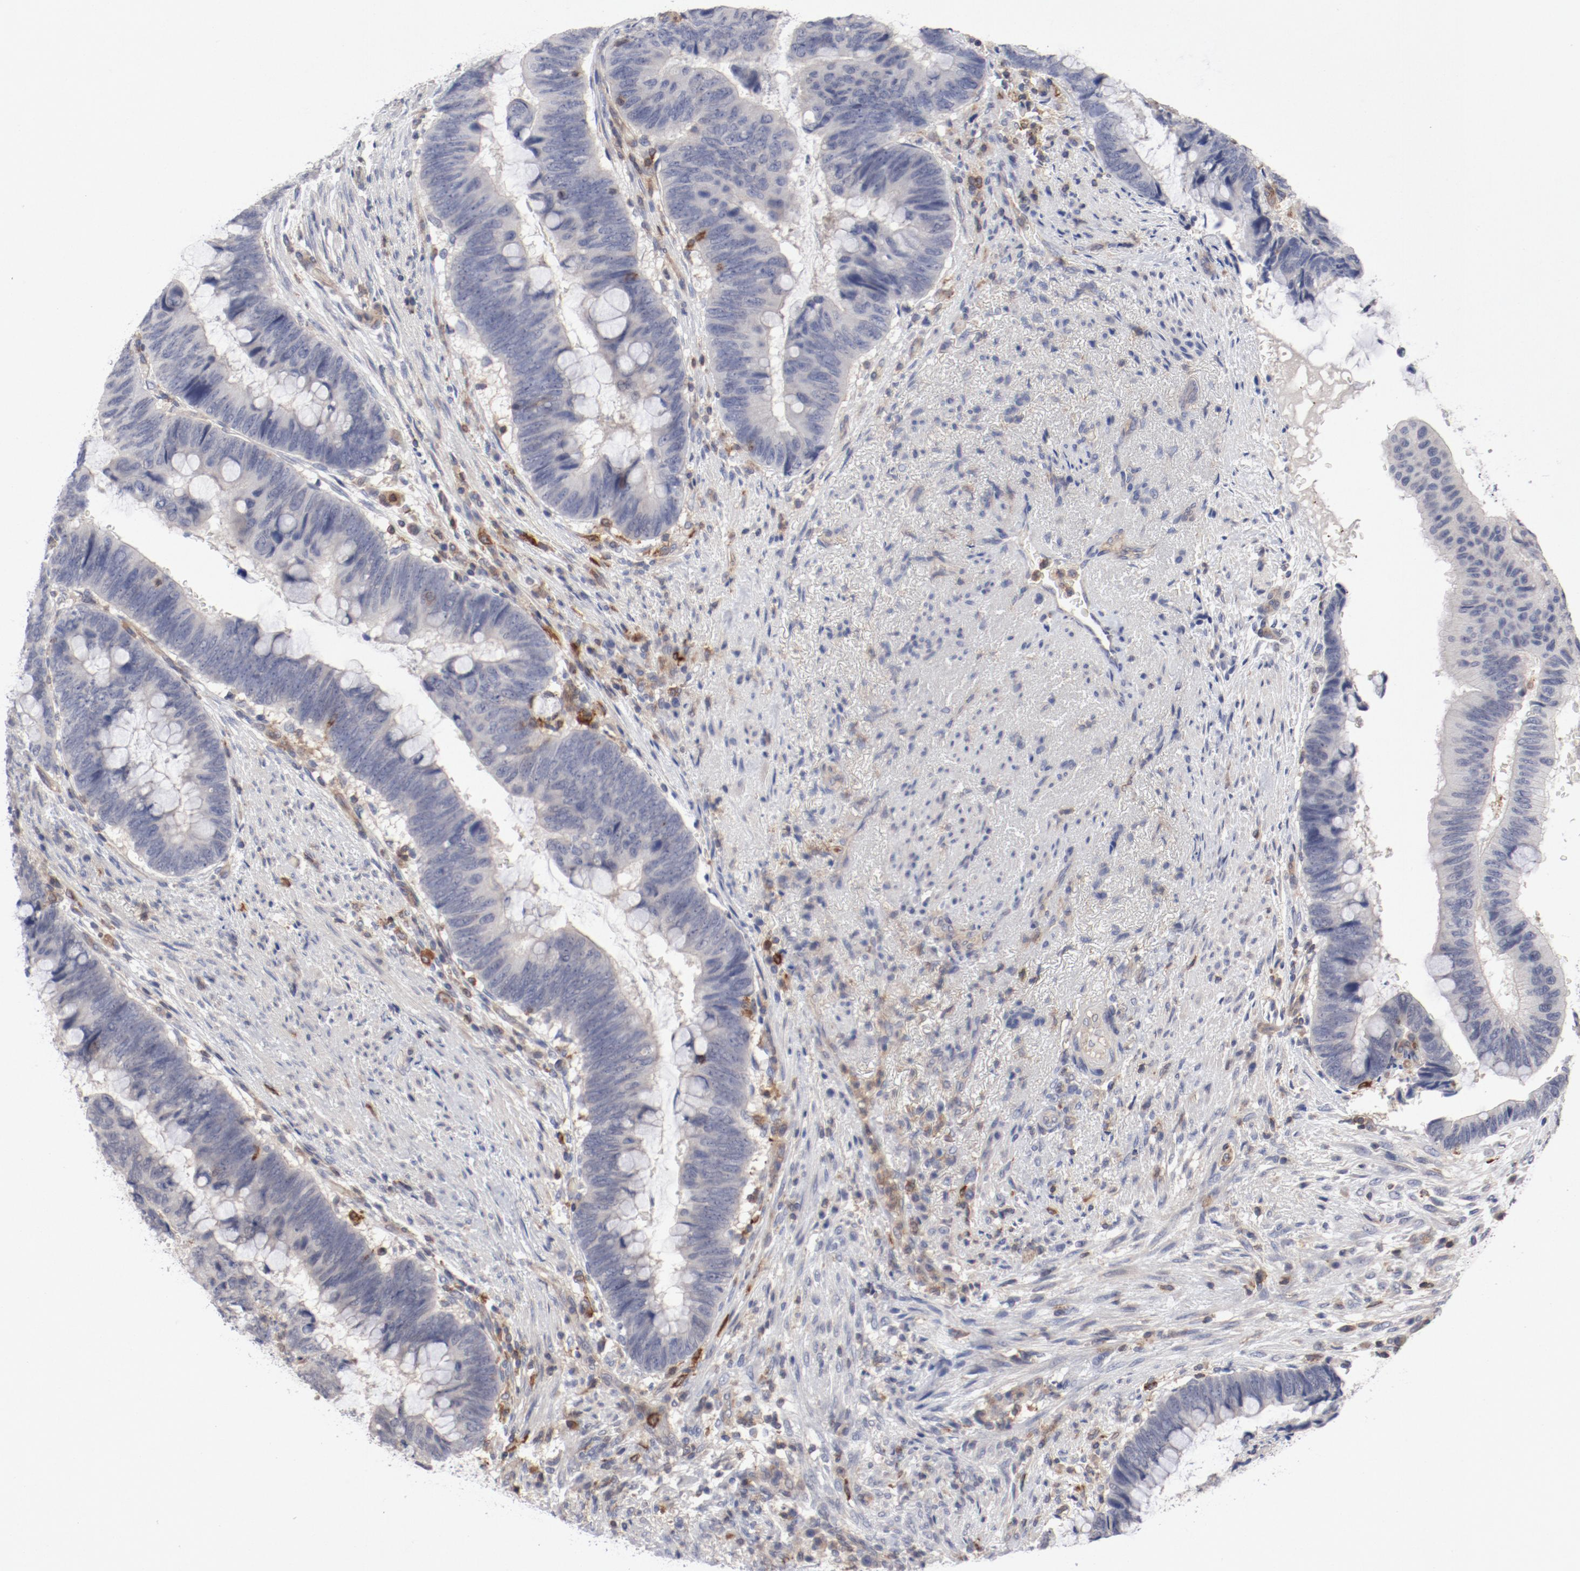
{"staining": {"intensity": "negative", "quantity": "none", "location": "none"}, "tissue": "colorectal cancer", "cell_type": "Tumor cells", "image_type": "cancer", "snomed": [{"axis": "morphology", "description": "Normal tissue, NOS"}, {"axis": "morphology", "description": "Adenocarcinoma, NOS"}, {"axis": "topography", "description": "Rectum"}], "caption": "Immunohistochemistry of adenocarcinoma (colorectal) displays no expression in tumor cells.", "gene": "CBL", "patient": {"sex": "male", "age": 92}}